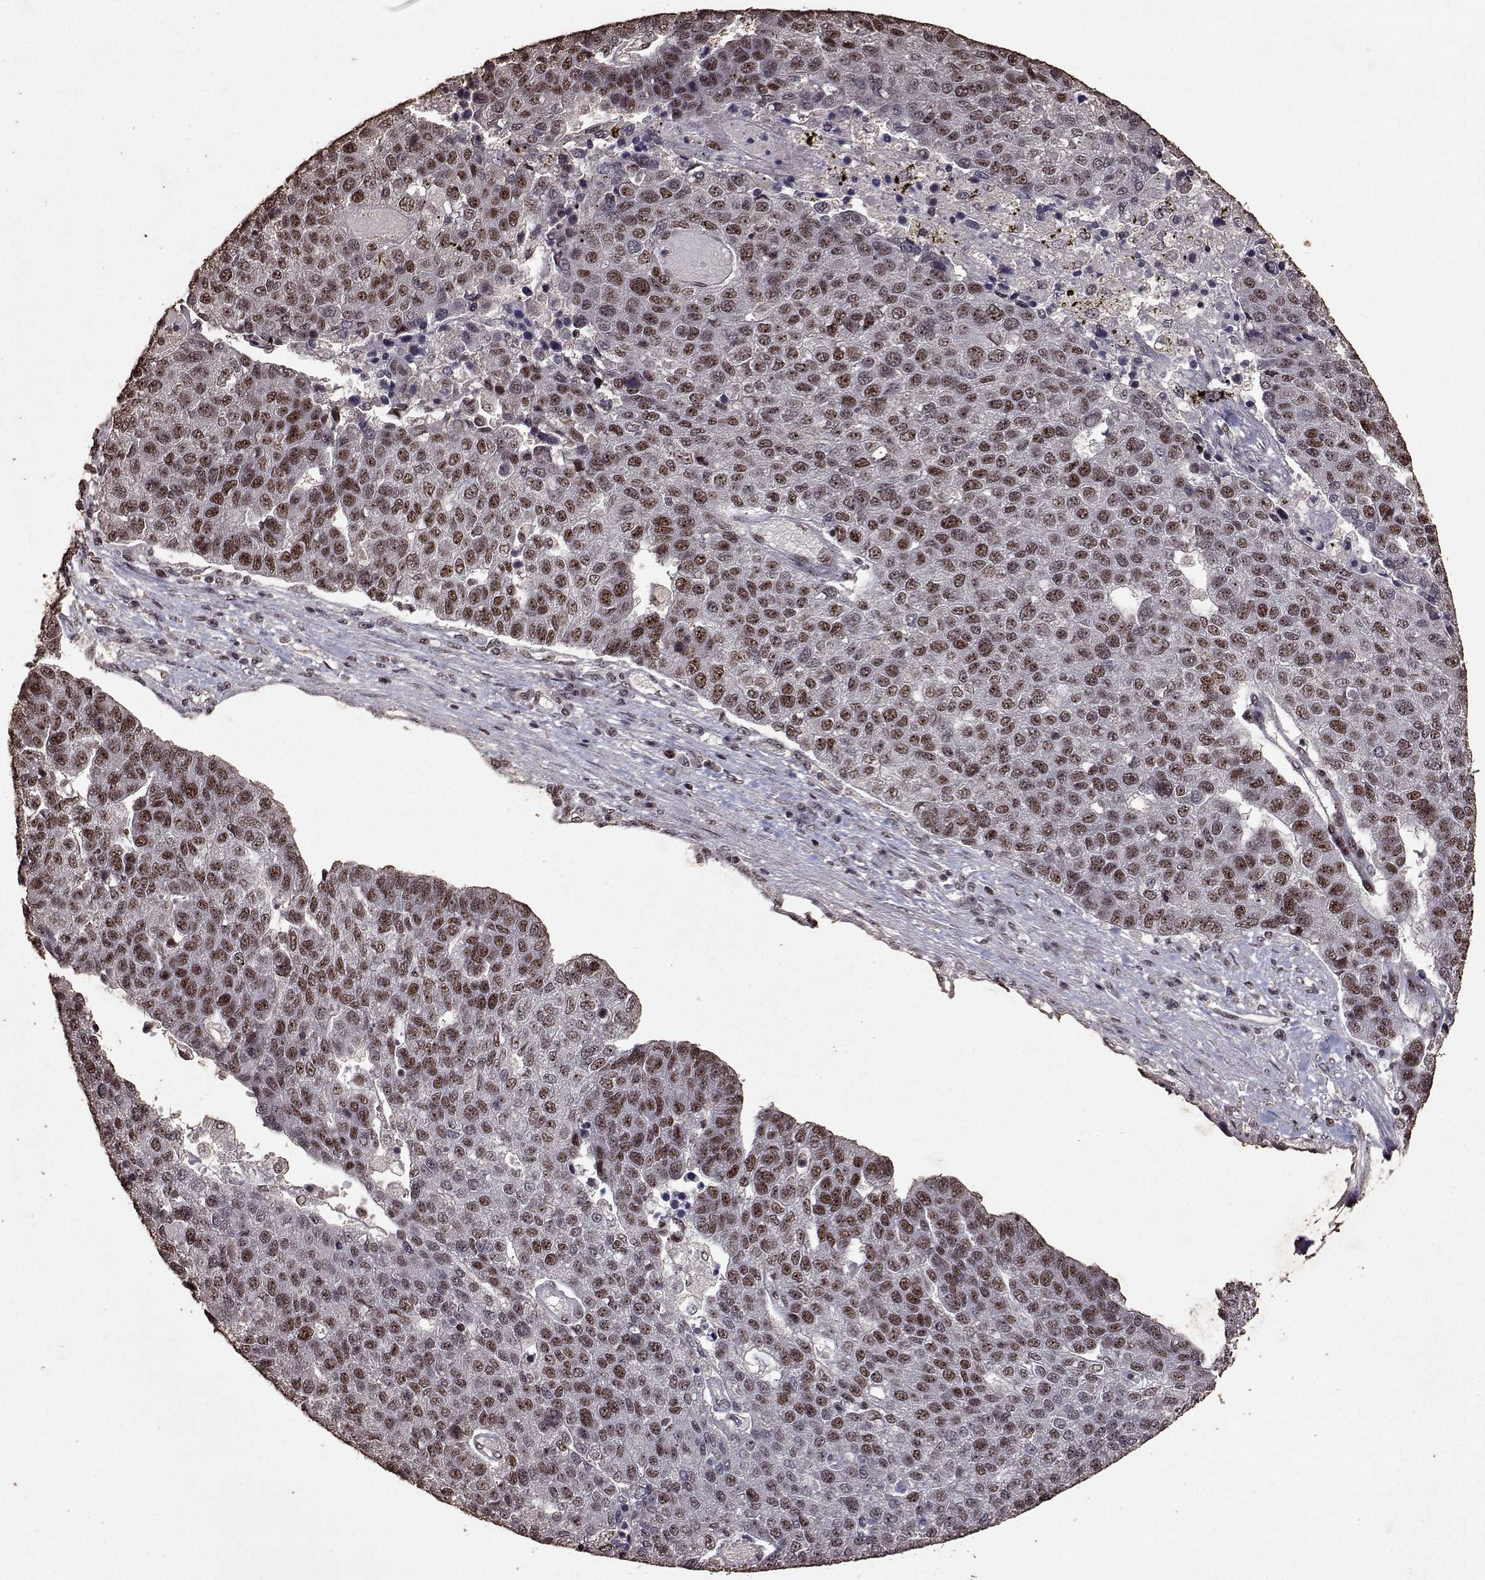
{"staining": {"intensity": "moderate", "quantity": ">75%", "location": "nuclear"}, "tissue": "pancreatic cancer", "cell_type": "Tumor cells", "image_type": "cancer", "snomed": [{"axis": "morphology", "description": "Adenocarcinoma, NOS"}, {"axis": "topography", "description": "Pancreas"}], "caption": "Pancreatic adenocarcinoma was stained to show a protein in brown. There is medium levels of moderate nuclear staining in approximately >75% of tumor cells.", "gene": "TOE1", "patient": {"sex": "female", "age": 61}}